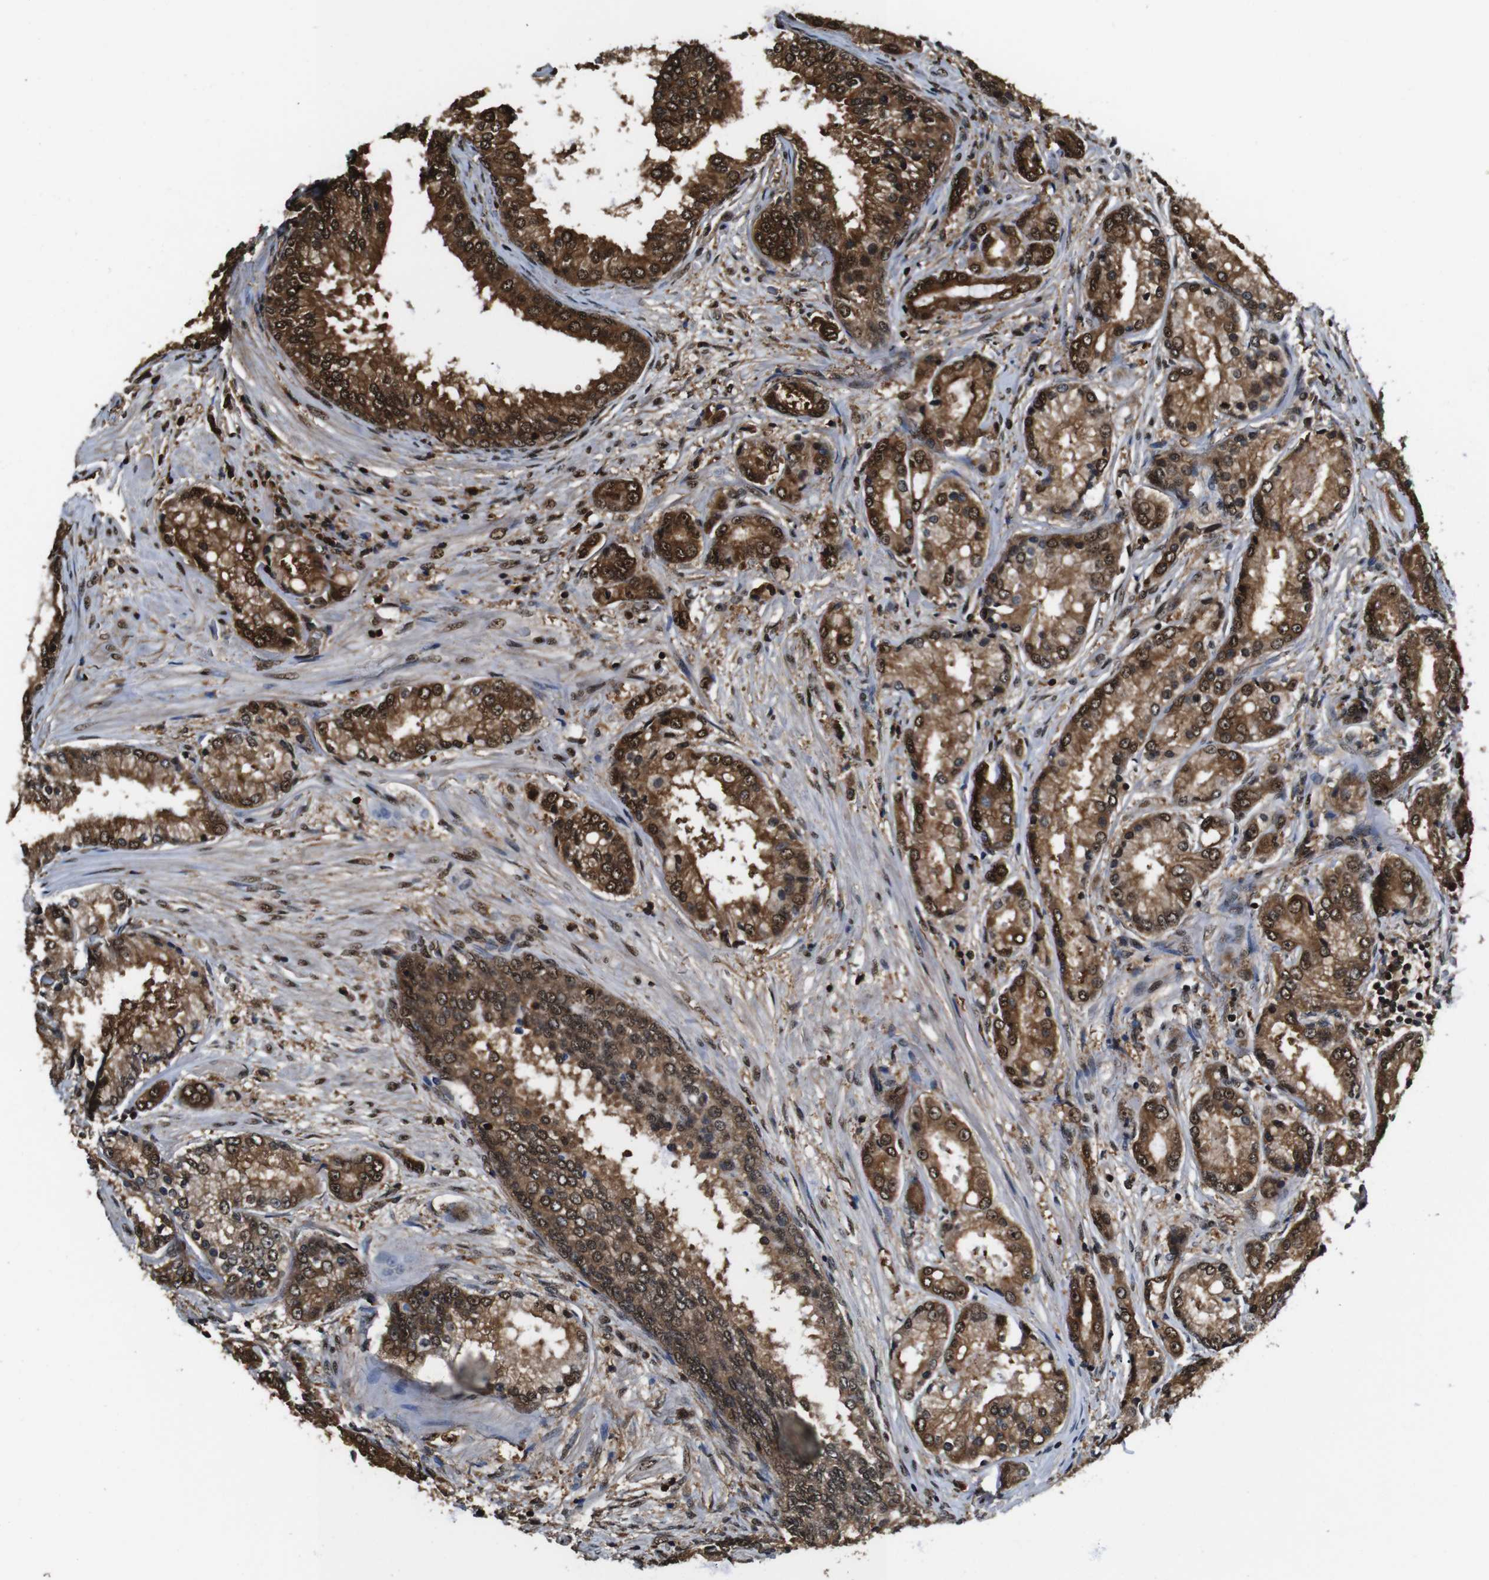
{"staining": {"intensity": "strong", "quantity": ">75%", "location": "cytoplasmic/membranous,nuclear"}, "tissue": "prostate cancer", "cell_type": "Tumor cells", "image_type": "cancer", "snomed": [{"axis": "morphology", "description": "Adenocarcinoma, High grade"}, {"axis": "topography", "description": "Prostate"}], "caption": "Protein staining by immunohistochemistry (IHC) demonstrates strong cytoplasmic/membranous and nuclear staining in about >75% of tumor cells in high-grade adenocarcinoma (prostate). (DAB (3,3'-diaminobenzidine) = brown stain, brightfield microscopy at high magnification).", "gene": "VCP", "patient": {"sex": "male", "age": 59}}